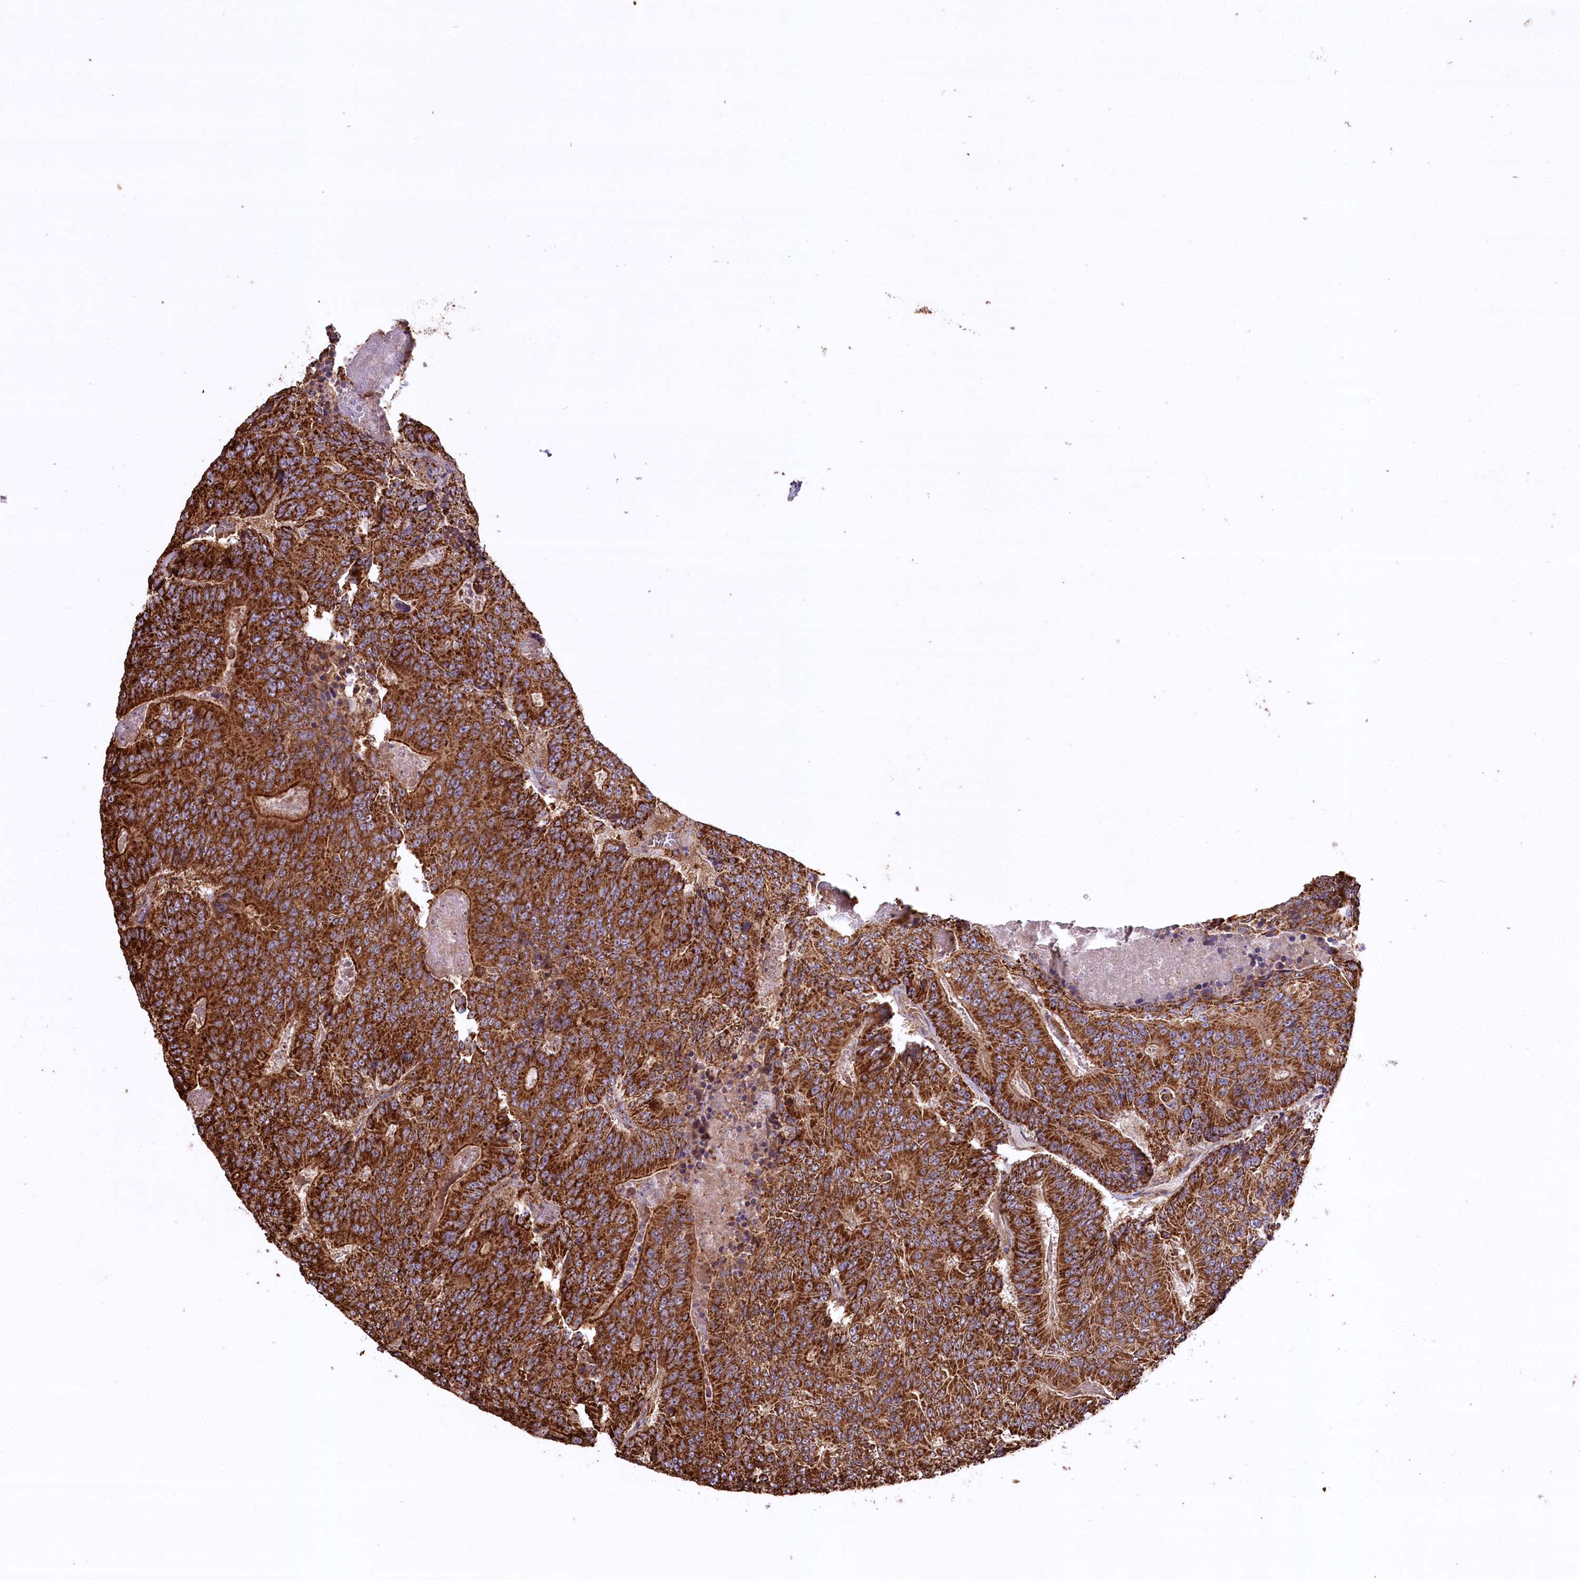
{"staining": {"intensity": "strong", "quantity": ">75%", "location": "cytoplasmic/membranous"}, "tissue": "colorectal cancer", "cell_type": "Tumor cells", "image_type": "cancer", "snomed": [{"axis": "morphology", "description": "Adenocarcinoma, NOS"}, {"axis": "topography", "description": "Colon"}], "caption": "The micrograph shows staining of colorectal cancer (adenocarcinoma), revealing strong cytoplasmic/membranous protein positivity (brown color) within tumor cells.", "gene": "CARD19", "patient": {"sex": "male", "age": 83}}